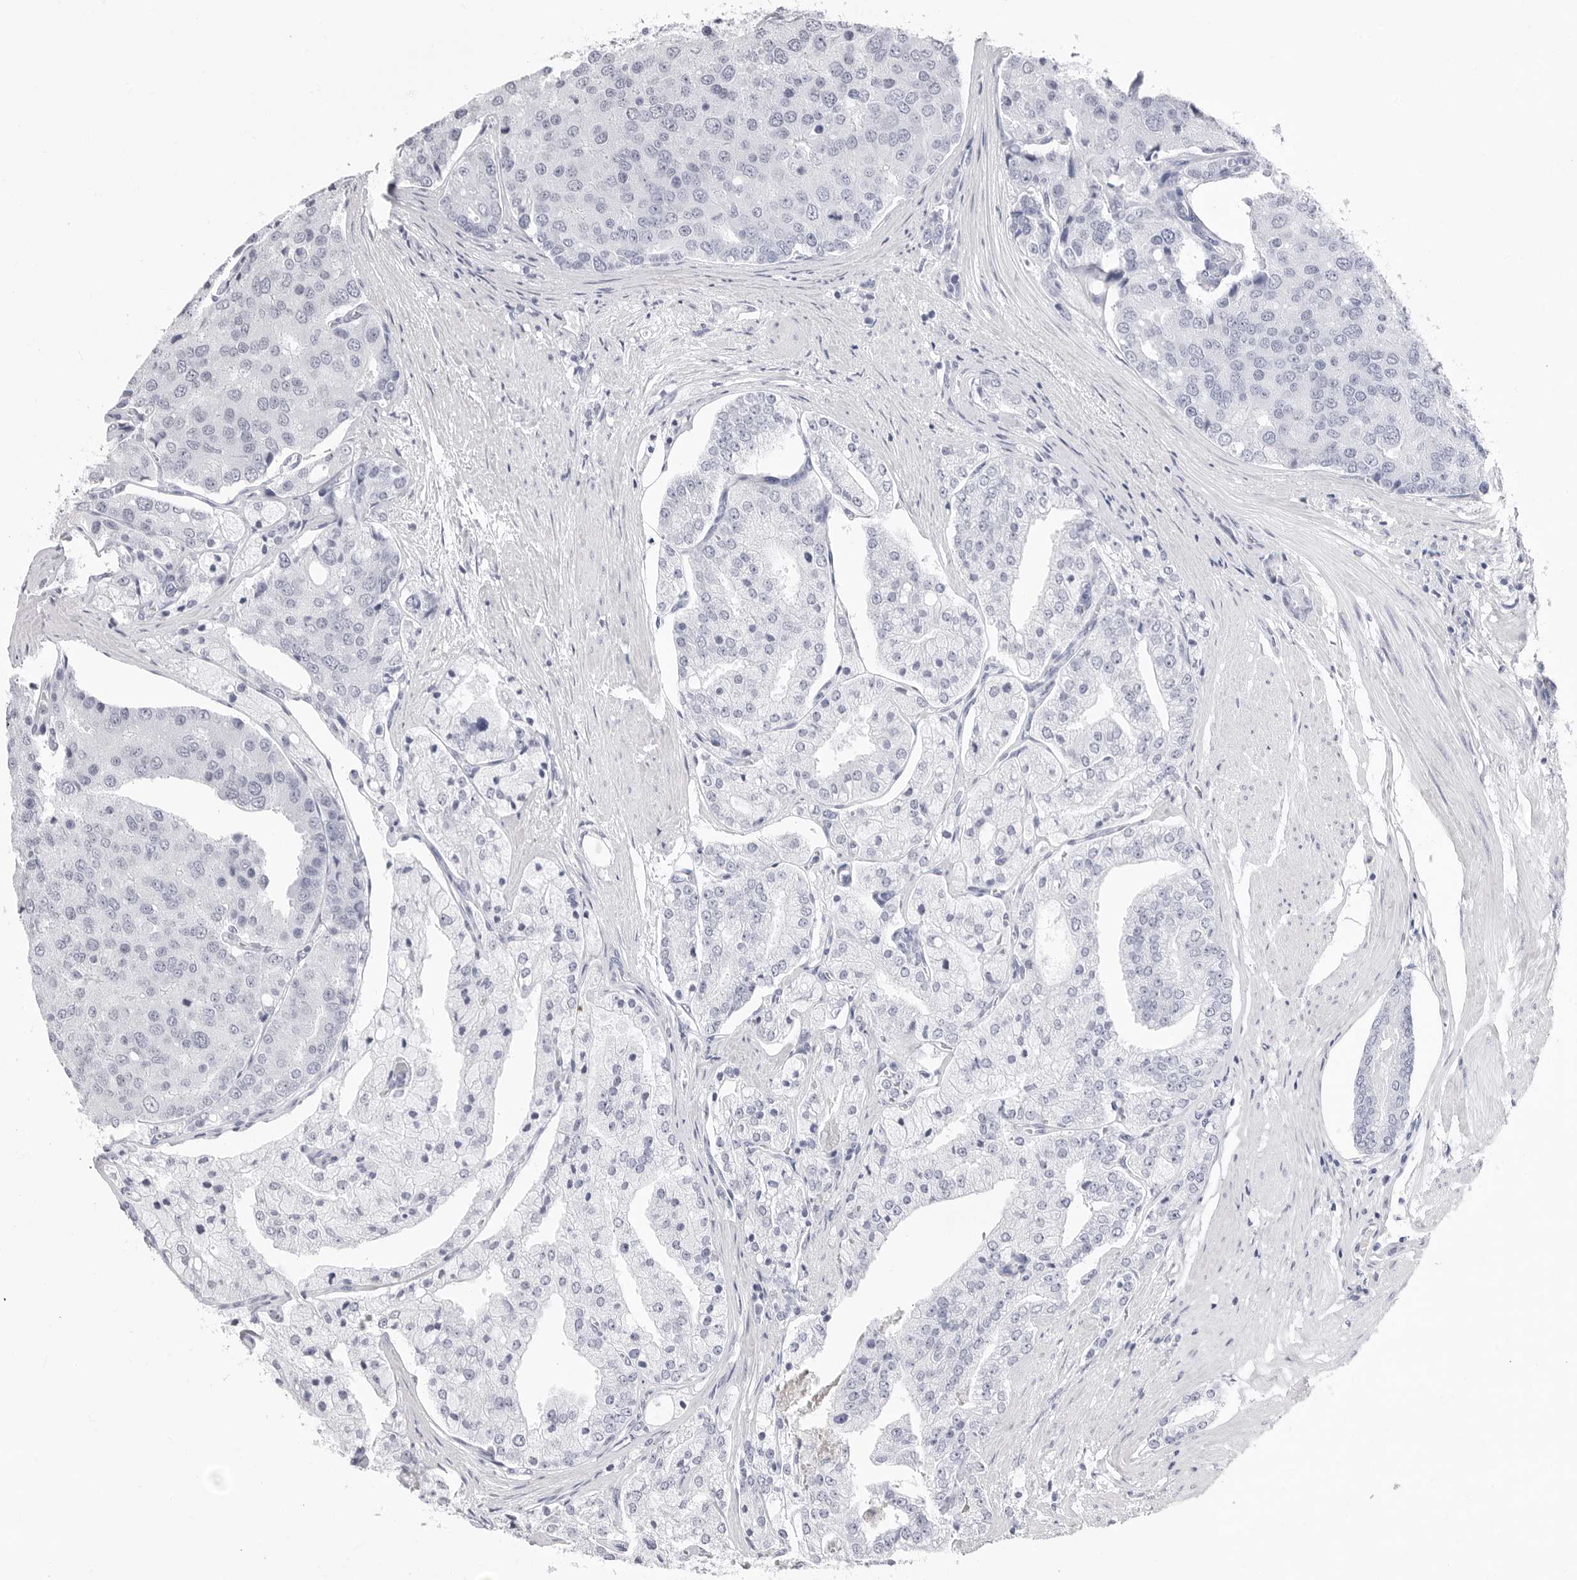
{"staining": {"intensity": "negative", "quantity": "none", "location": "none"}, "tissue": "prostate cancer", "cell_type": "Tumor cells", "image_type": "cancer", "snomed": [{"axis": "morphology", "description": "Adenocarcinoma, High grade"}, {"axis": "topography", "description": "Prostate"}], "caption": "This is an immunohistochemistry (IHC) image of human prostate high-grade adenocarcinoma. There is no positivity in tumor cells.", "gene": "PPP2R5C", "patient": {"sex": "male", "age": 50}}